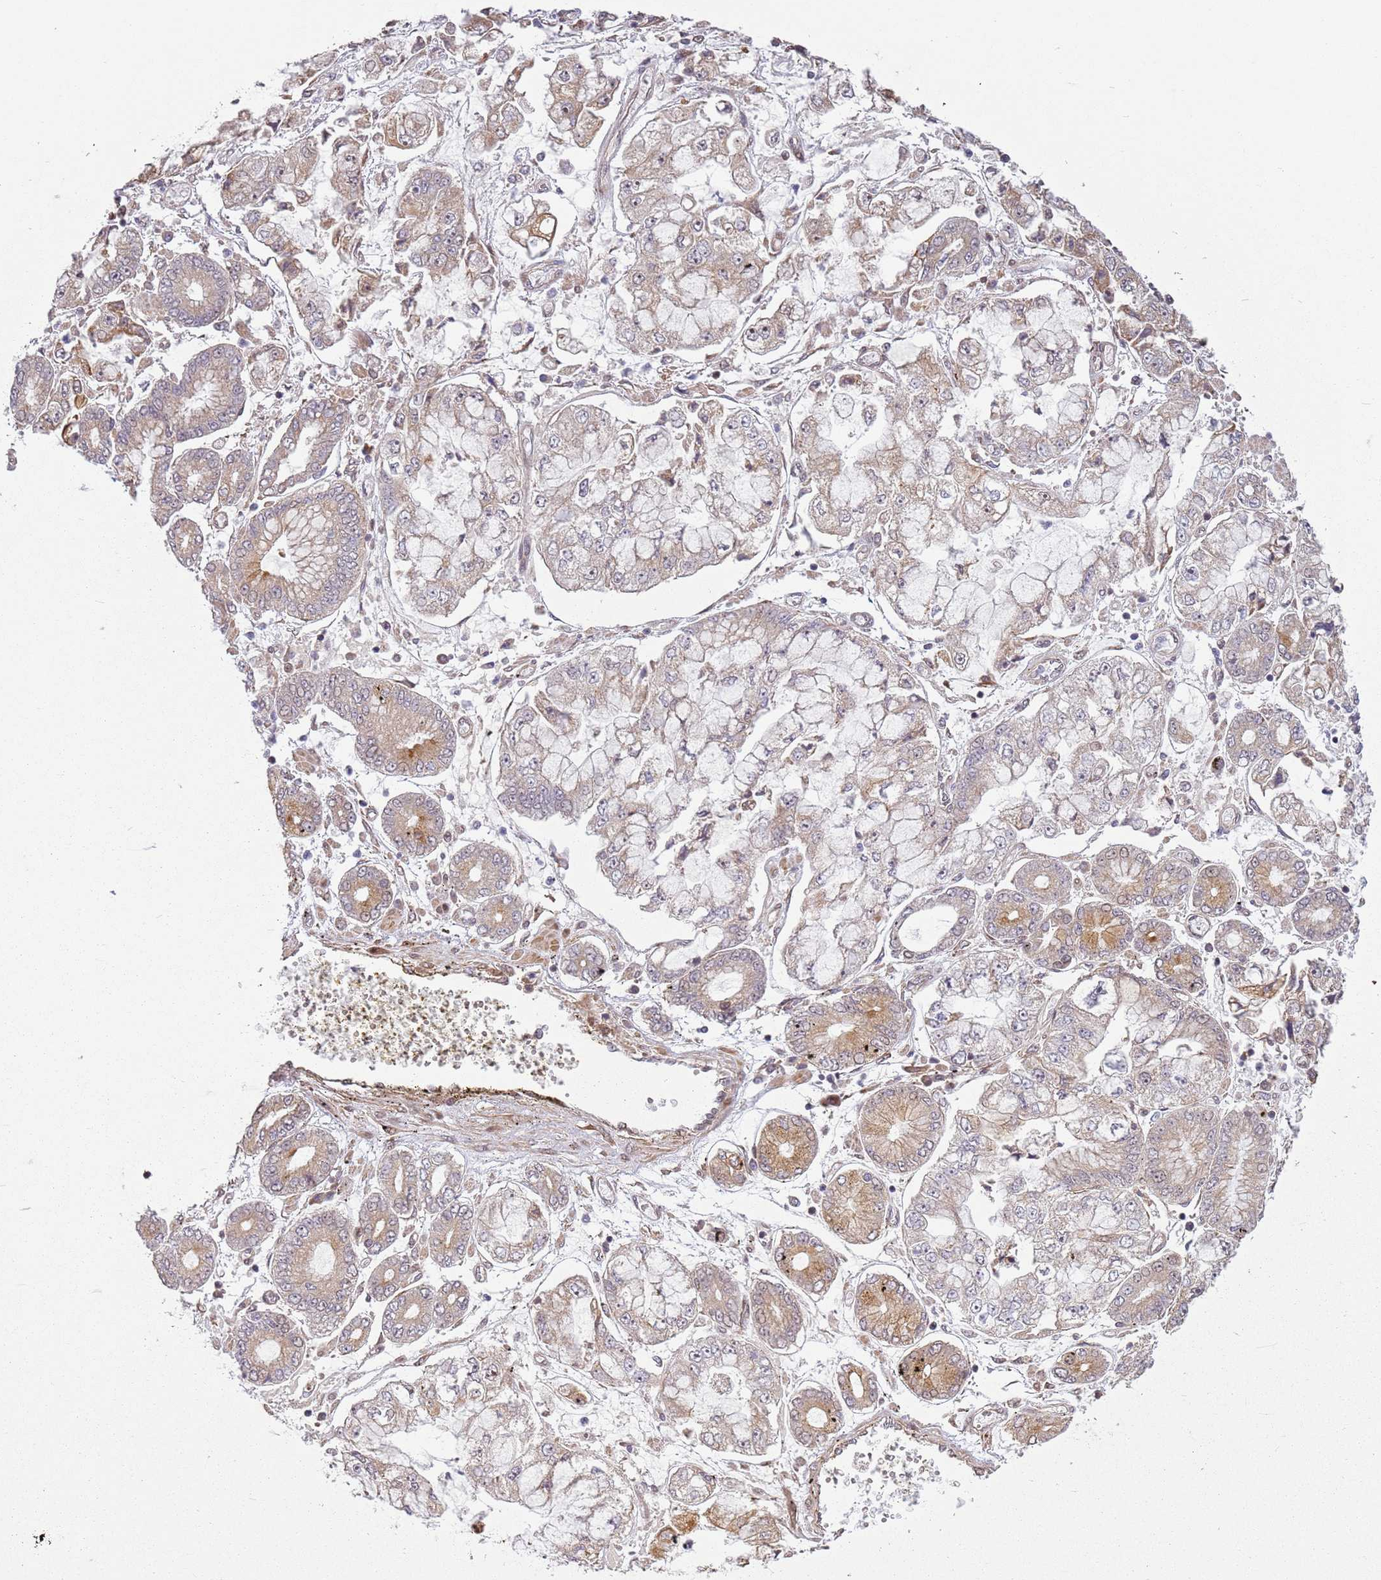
{"staining": {"intensity": "weak", "quantity": "25%-75%", "location": "cytoplasmic/membranous,nuclear"}, "tissue": "stomach cancer", "cell_type": "Tumor cells", "image_type": "cancer", "snomed": [{"axis": "morphology", "description": "Adenocarcinoma, NOS"}, {"axis": "topography", "description": "Stomach"}], "caption": "An immunohistochemistry (IHC) histopathology image of tumor tissue is shown. Protein staining in brown labels weak cytoplasmic/membranous and nuclear positivity in stomach adenocarcinoma within tumor cells.", "gene": "CHURC1", "patient": {"sex": "male", "age": 76}}